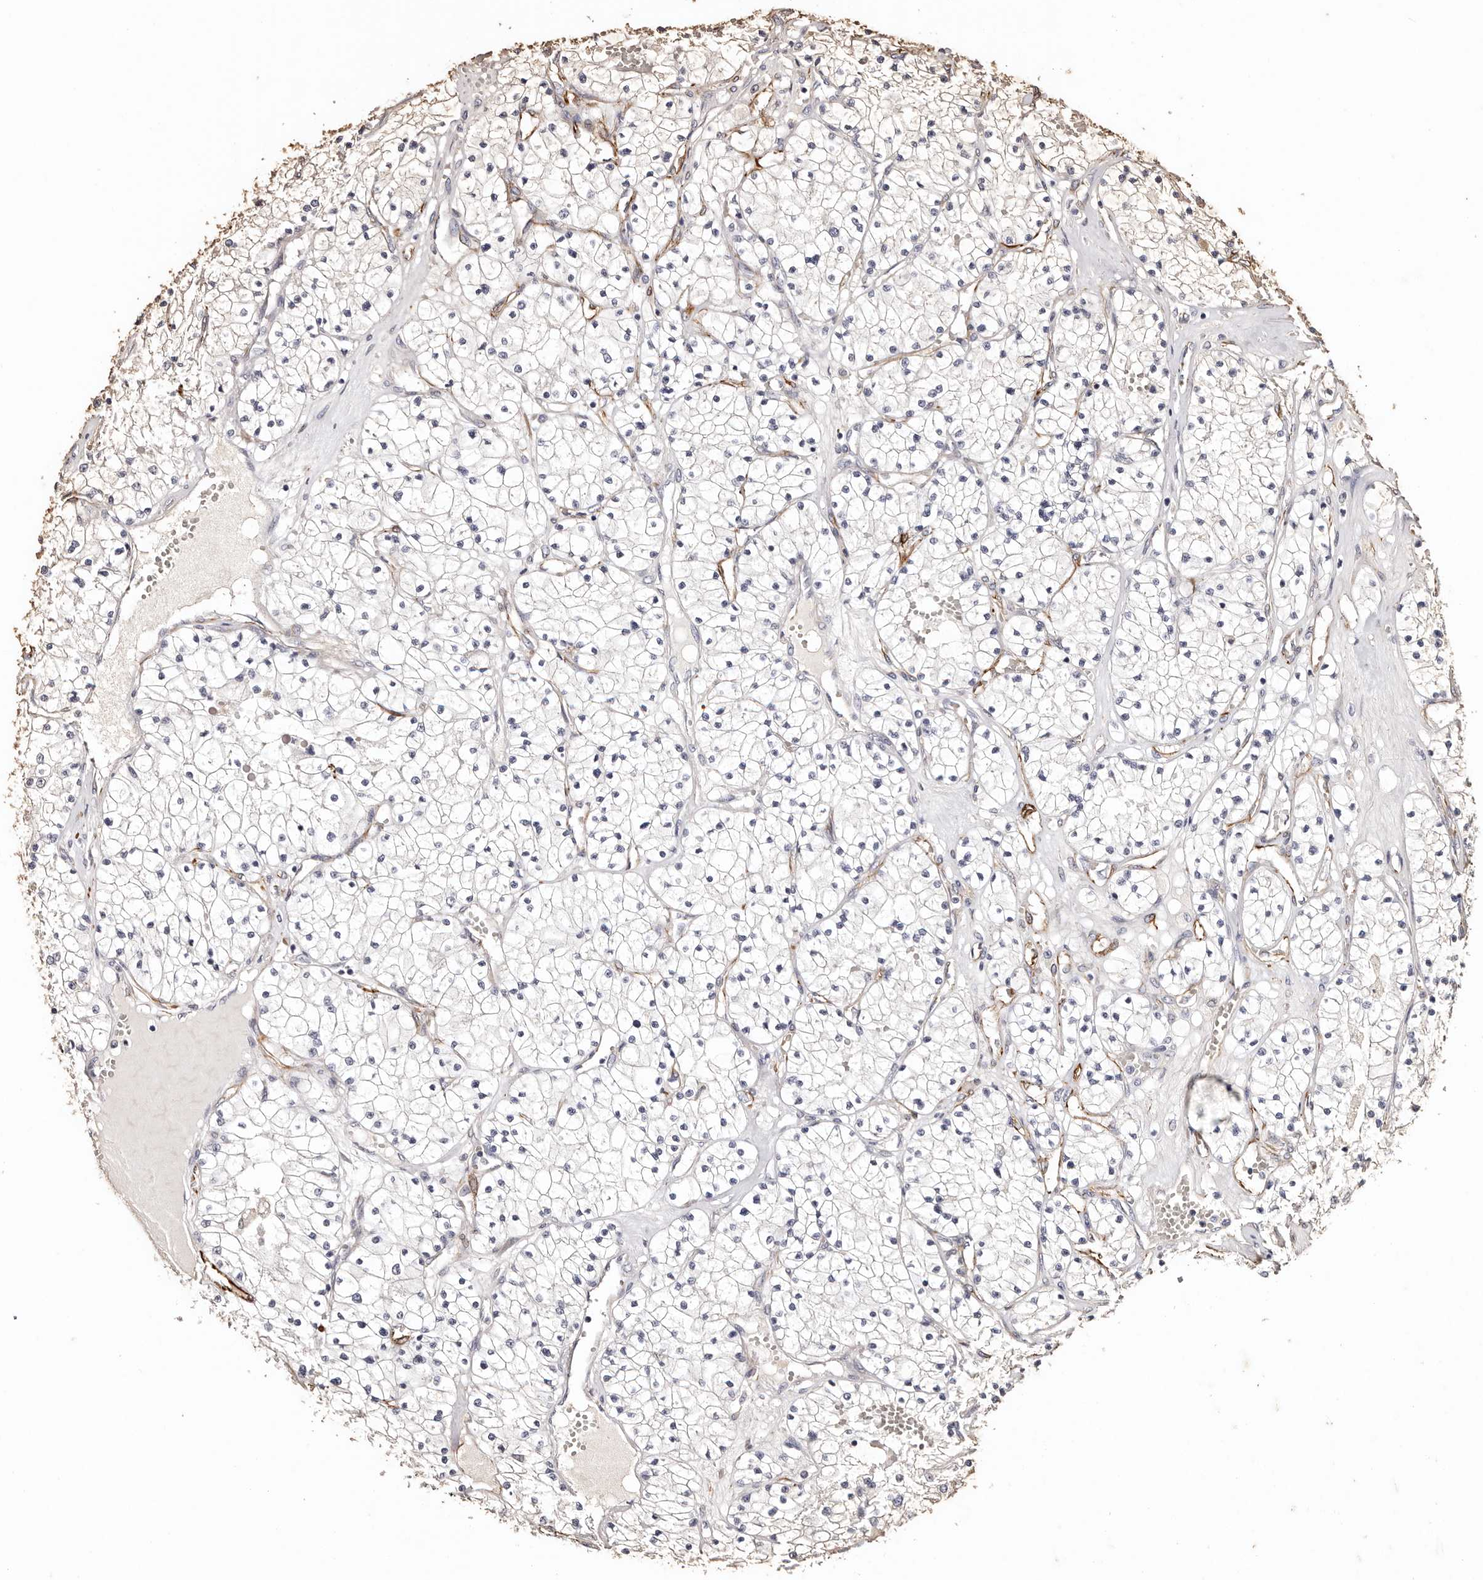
{"staining": {"intensity": "negative", "quantity": "none", "location": "none"}, "tissue": "renal cancer", "cell_type": "Tumor cells", "image_type": "cancer", "snomed": [{"axis": "morphology", "description": "Normal tissue, NOS"}, {"axis": "morphology", "description": "Adenocarcinoma, NOS"}, {"axis": "topography", "description": "Kidney"}], "caption": "There is no significant staining in tumor cells of renal cancer. (Stains: DAB immunohistochemistry (IHC) with hematoxylin counter stain, Microscopy: brightfield microscopy at high magnification).", "gene": "ZNF557", "patient": {"sex": "male", "age": 68}}